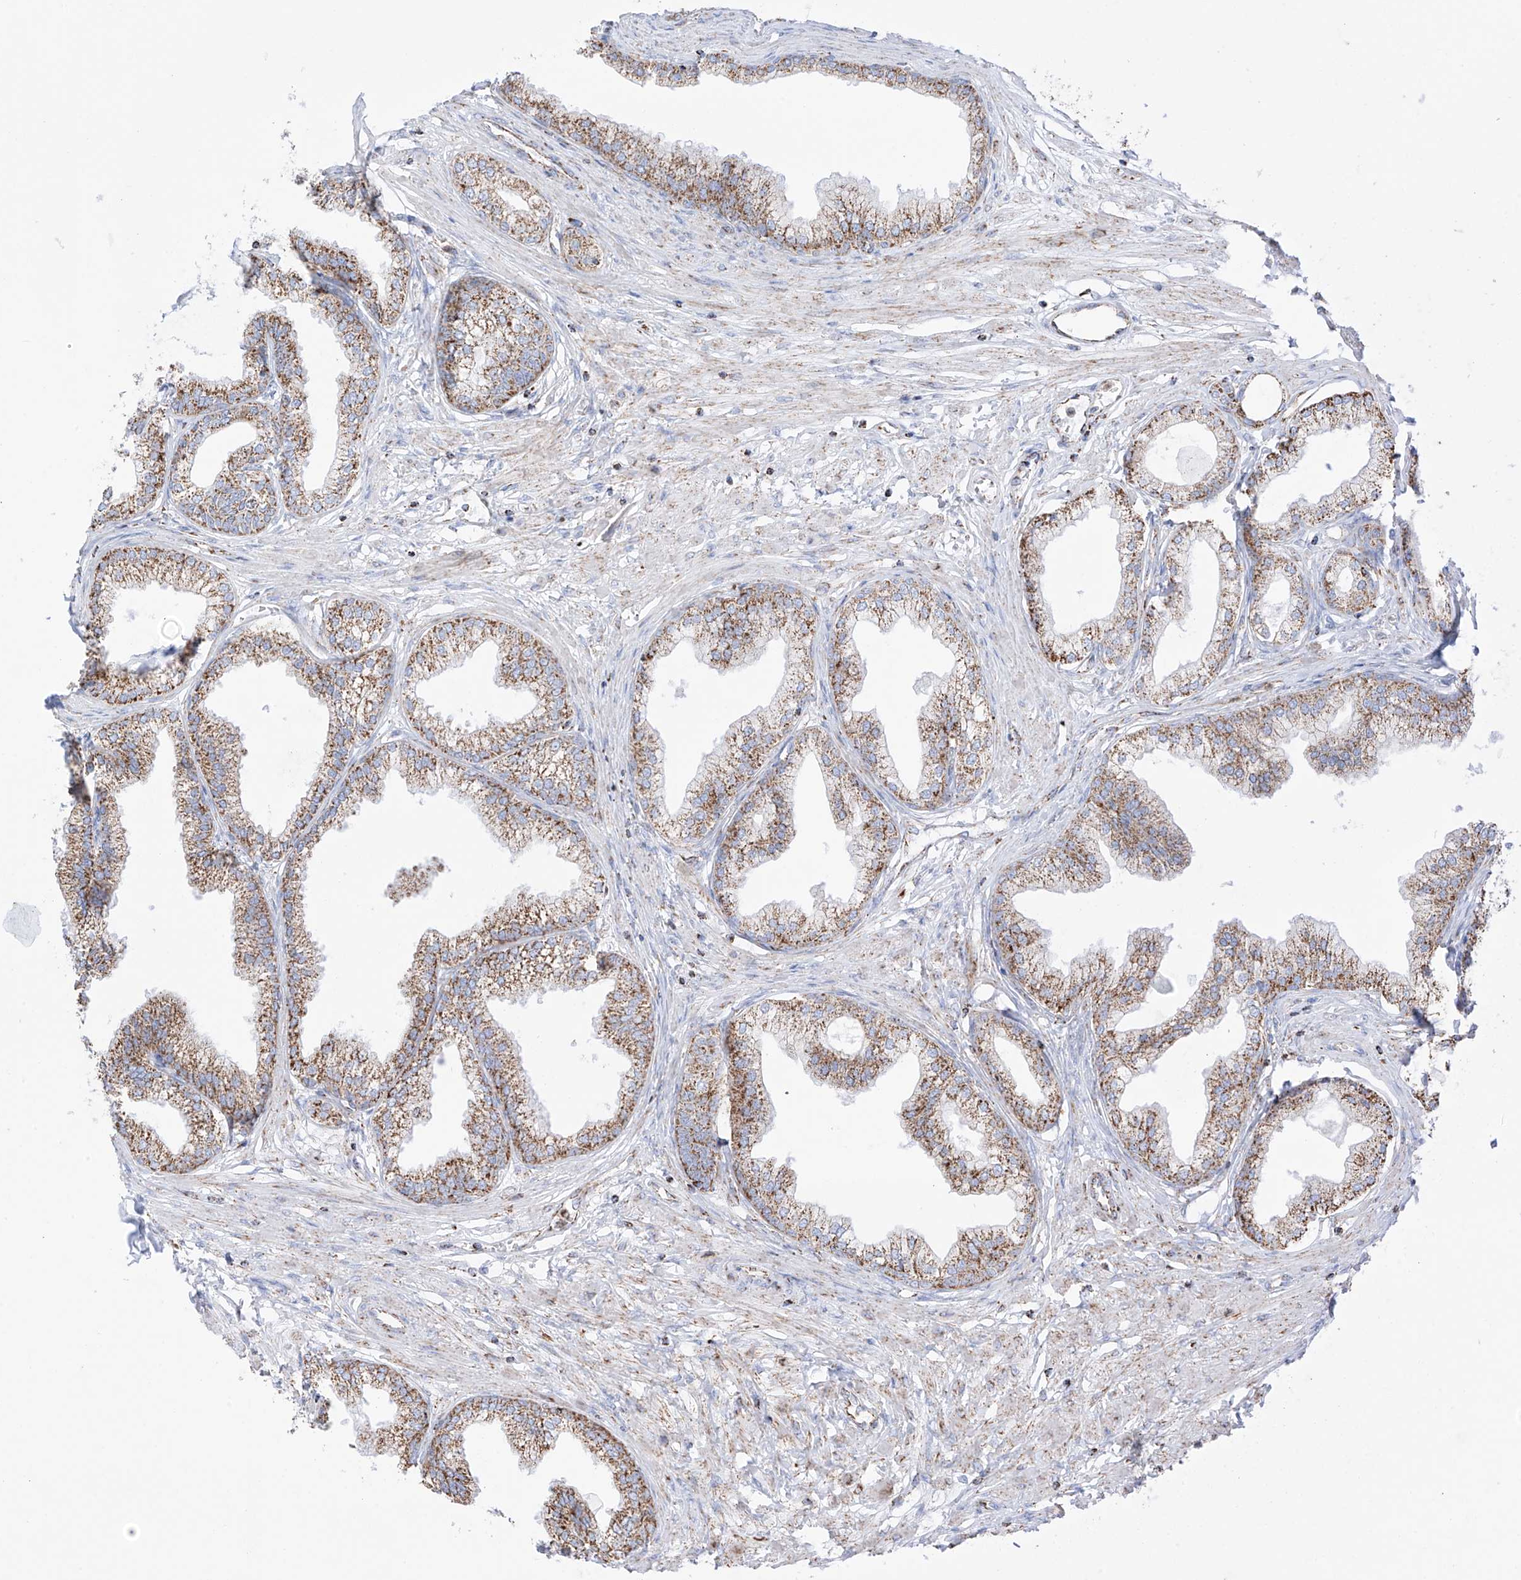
{"staining": {"intensity": "moderate", "quantity": ">75%", "location": "cytoplasmic/membranous"}, "tissue": "prostate", "cell_type": "Glandular cells", "image_type": "normal", "snomed": [{"axis": "morphology", "description": "Normal tissue, NOS"}, {"axis": "morphology", "description": "Urothelial carcinoma, Low grade"}, {"axis": "topography", "description": "Urinary bladder"}, {"axis": "topography", "description": "Prostate"}], "caption": "A micrograph showing moderate cytoplasmic/membranous positivity in about >75% of glandular cells in benign prostate, as visualized by brown immunohistochemical staining.", "gene": "XKR3", "patient": {"sex": "male", "age": 60}}